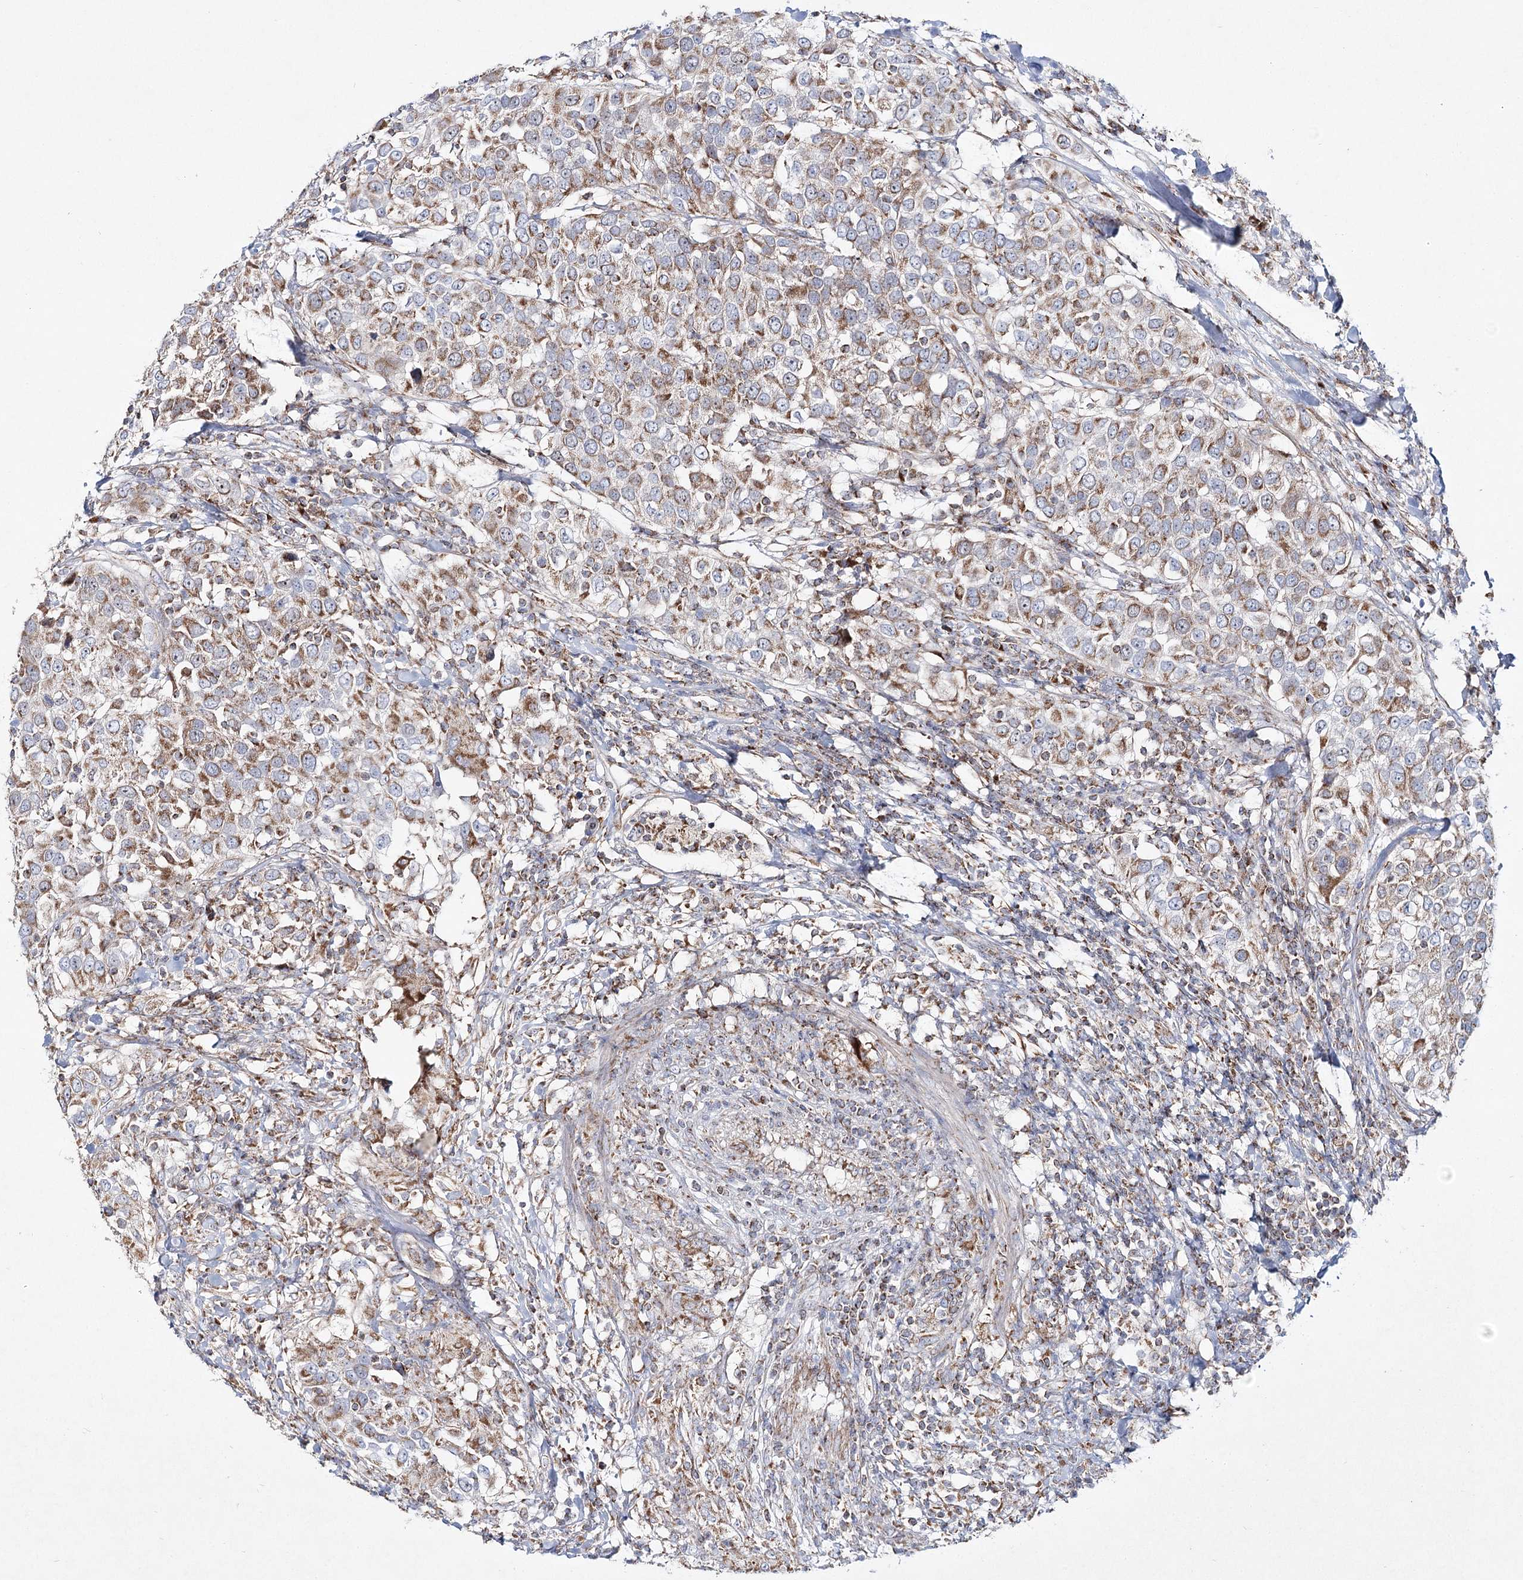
{"staining": {"intensity": "moderate", "quantity": ">75%", "location": "cytoplasmic/membranous"}, "tissue": "urothelial cancer", "cell_type": "Tumor cells", "image_type": "cancer", "snomed": [{"axis": "morphology", "description": "Urothelial carcinoma, High grade"}, {"axis": "topography", "description": "Urinary bladder"}], "caption": "The immunohistochemical stain shows moderate cytoplasmic/membranous expression in tumor cells of urothelial cancer tissue. Nuclei are stained in blue.", "gene": "DNA2", "patient": {"sex": "female", "age": 80}}